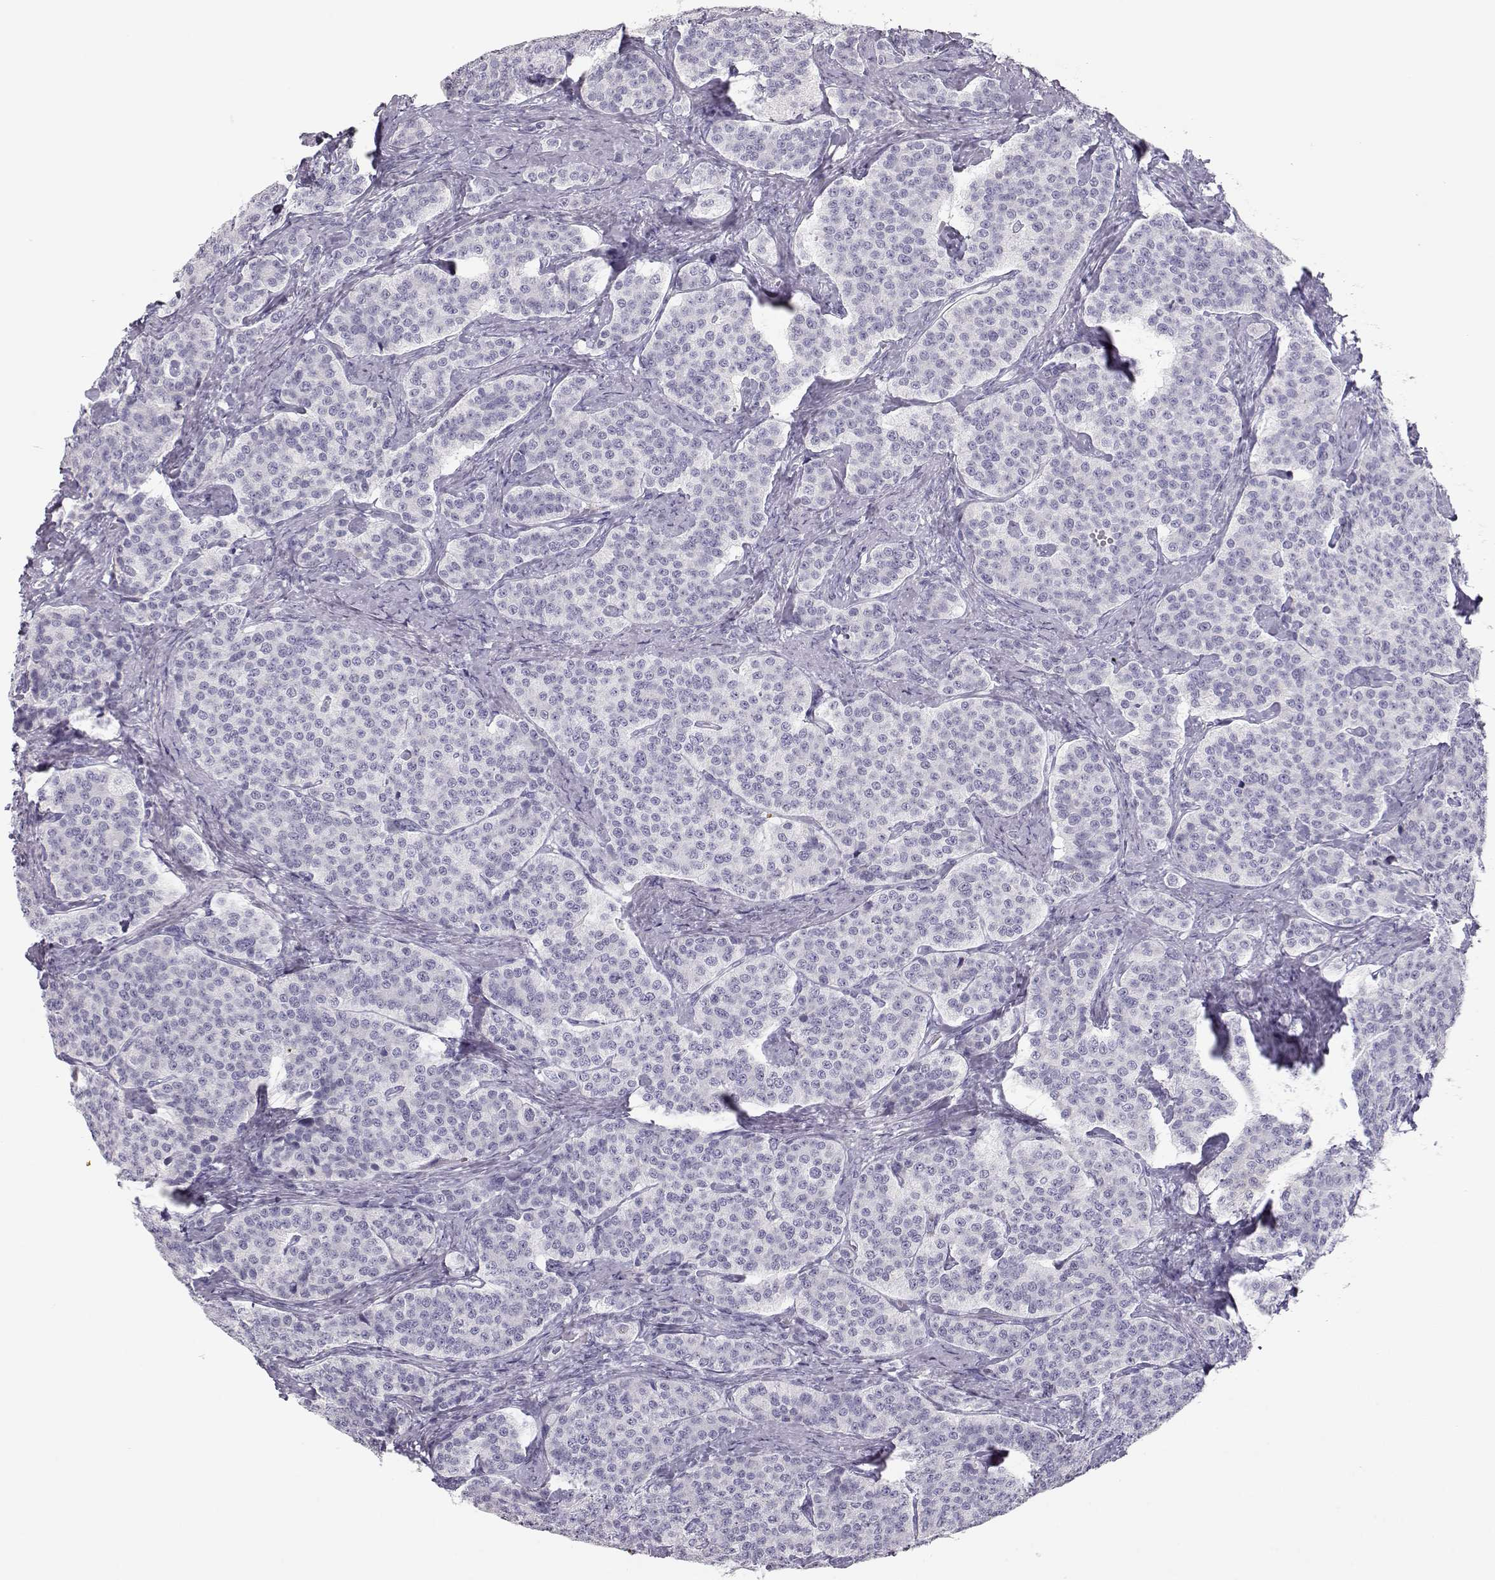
{"staining": {"intensity": "negative", "quantity": "none", "location": "none"}, "tissue": "carcinoid", "cell_type": "Tumor cells", "image_type": "cancer", "snomed": [{"axis": "morphology", "description": "Carcinoid, malignant, NOS"}, {"axis": "topography", "description": "Small intestine"}], "caption": "This photomicrograph is of carcinoid stained with immunohistochemistry to label a protein in brown with the nuclei are counter-stained blue. There is no expression in tumor cells.", "gene": "TKTL1", "patient": {"sex": "female", "age": 58}}